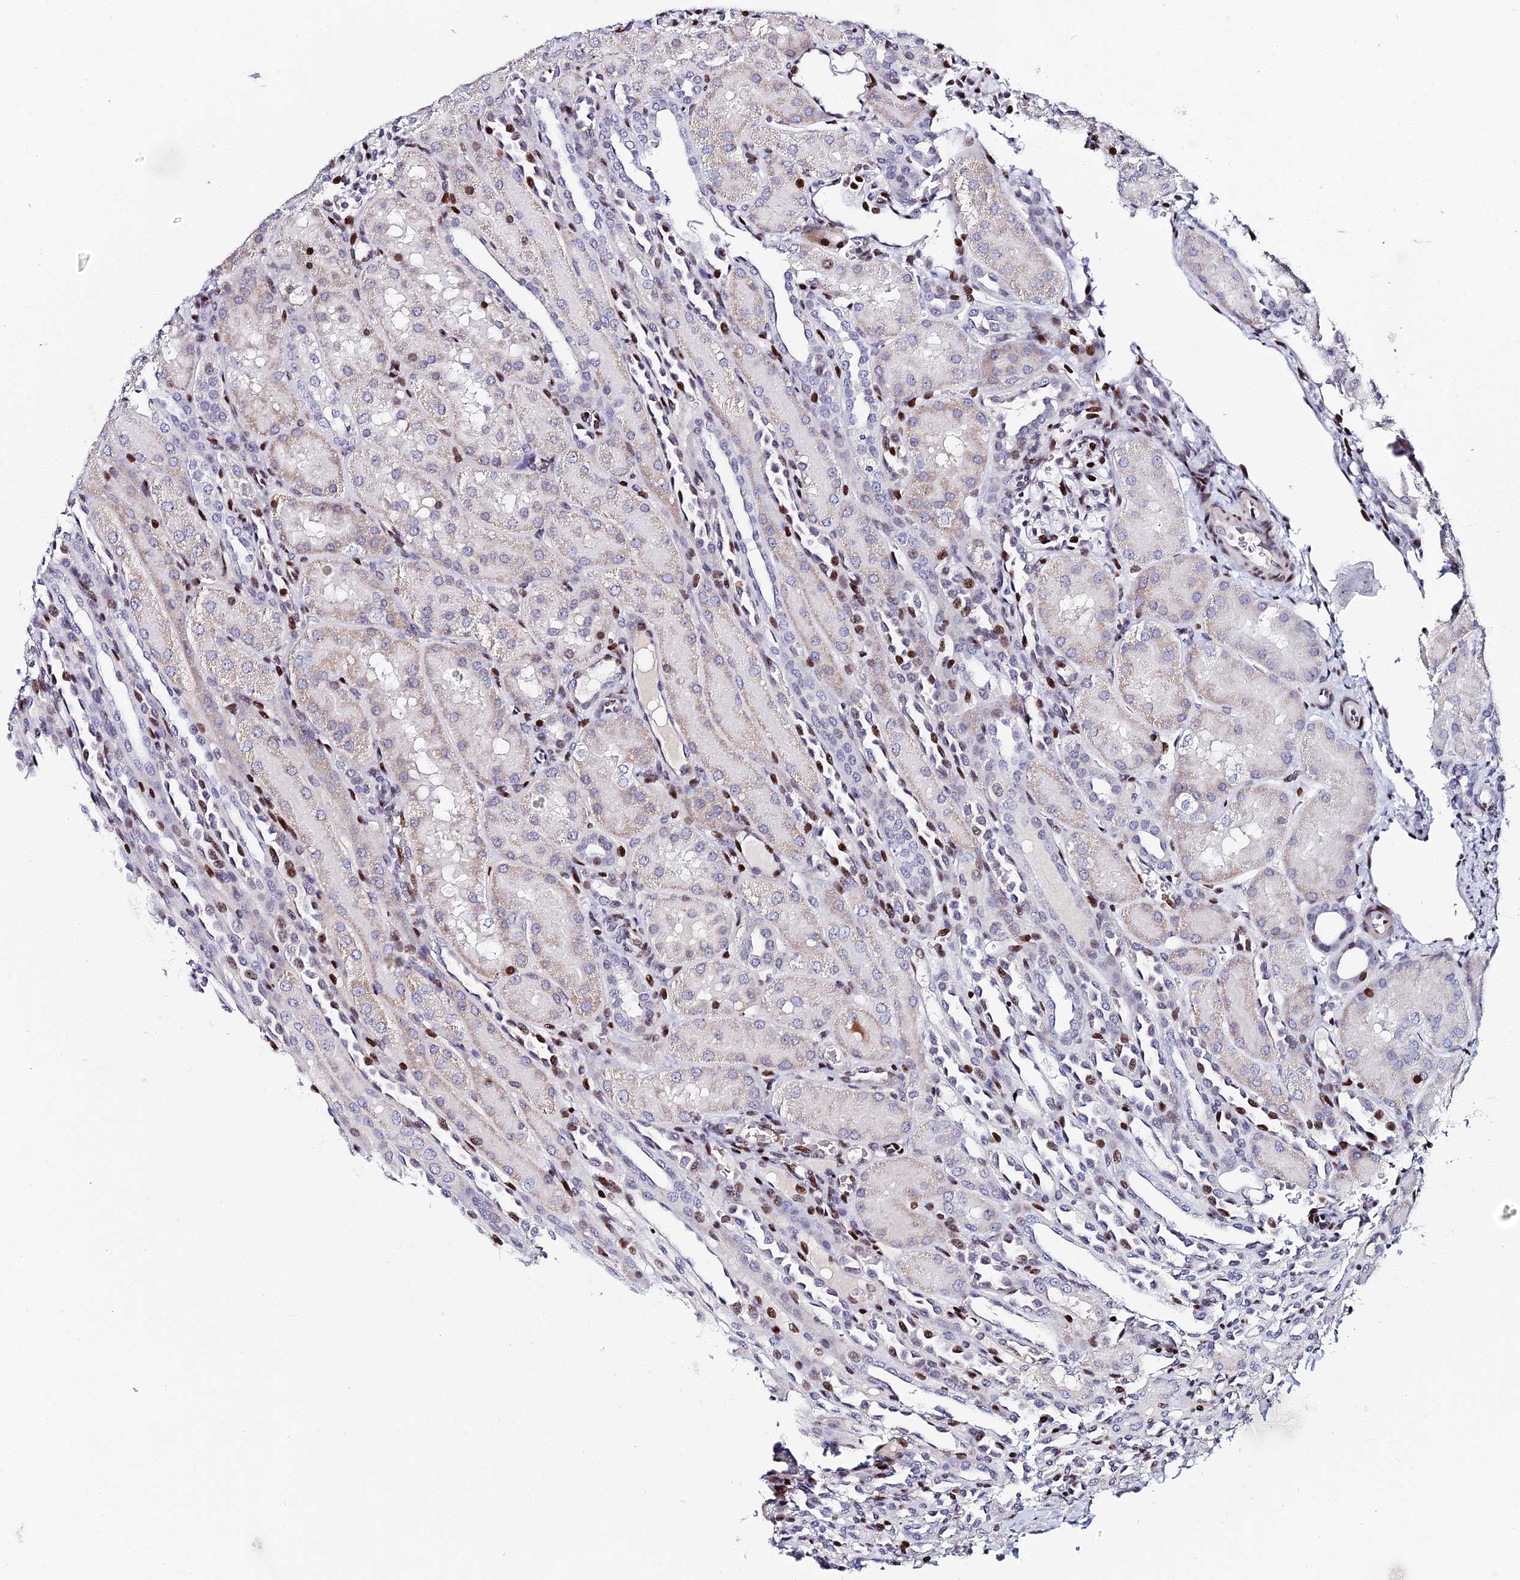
{"staining": {"intensity": "strong", "quantity": "25%-75%", "location": "nuclear"}, "tissue": "kidney", "cell_type": "Cells in glomeruli", "image_type": "normal", "snomed": [{"axis": "morphology", "description": "Normal tissue, NOS"}, {"axis": "topography", "description": "Kidney"}], "caption": "Kidney stained with a protein marker demonstrates strong staining in cells in glomeruli.", "gene": "MYNN", "patient": {"sex": "male", "age": 1}}